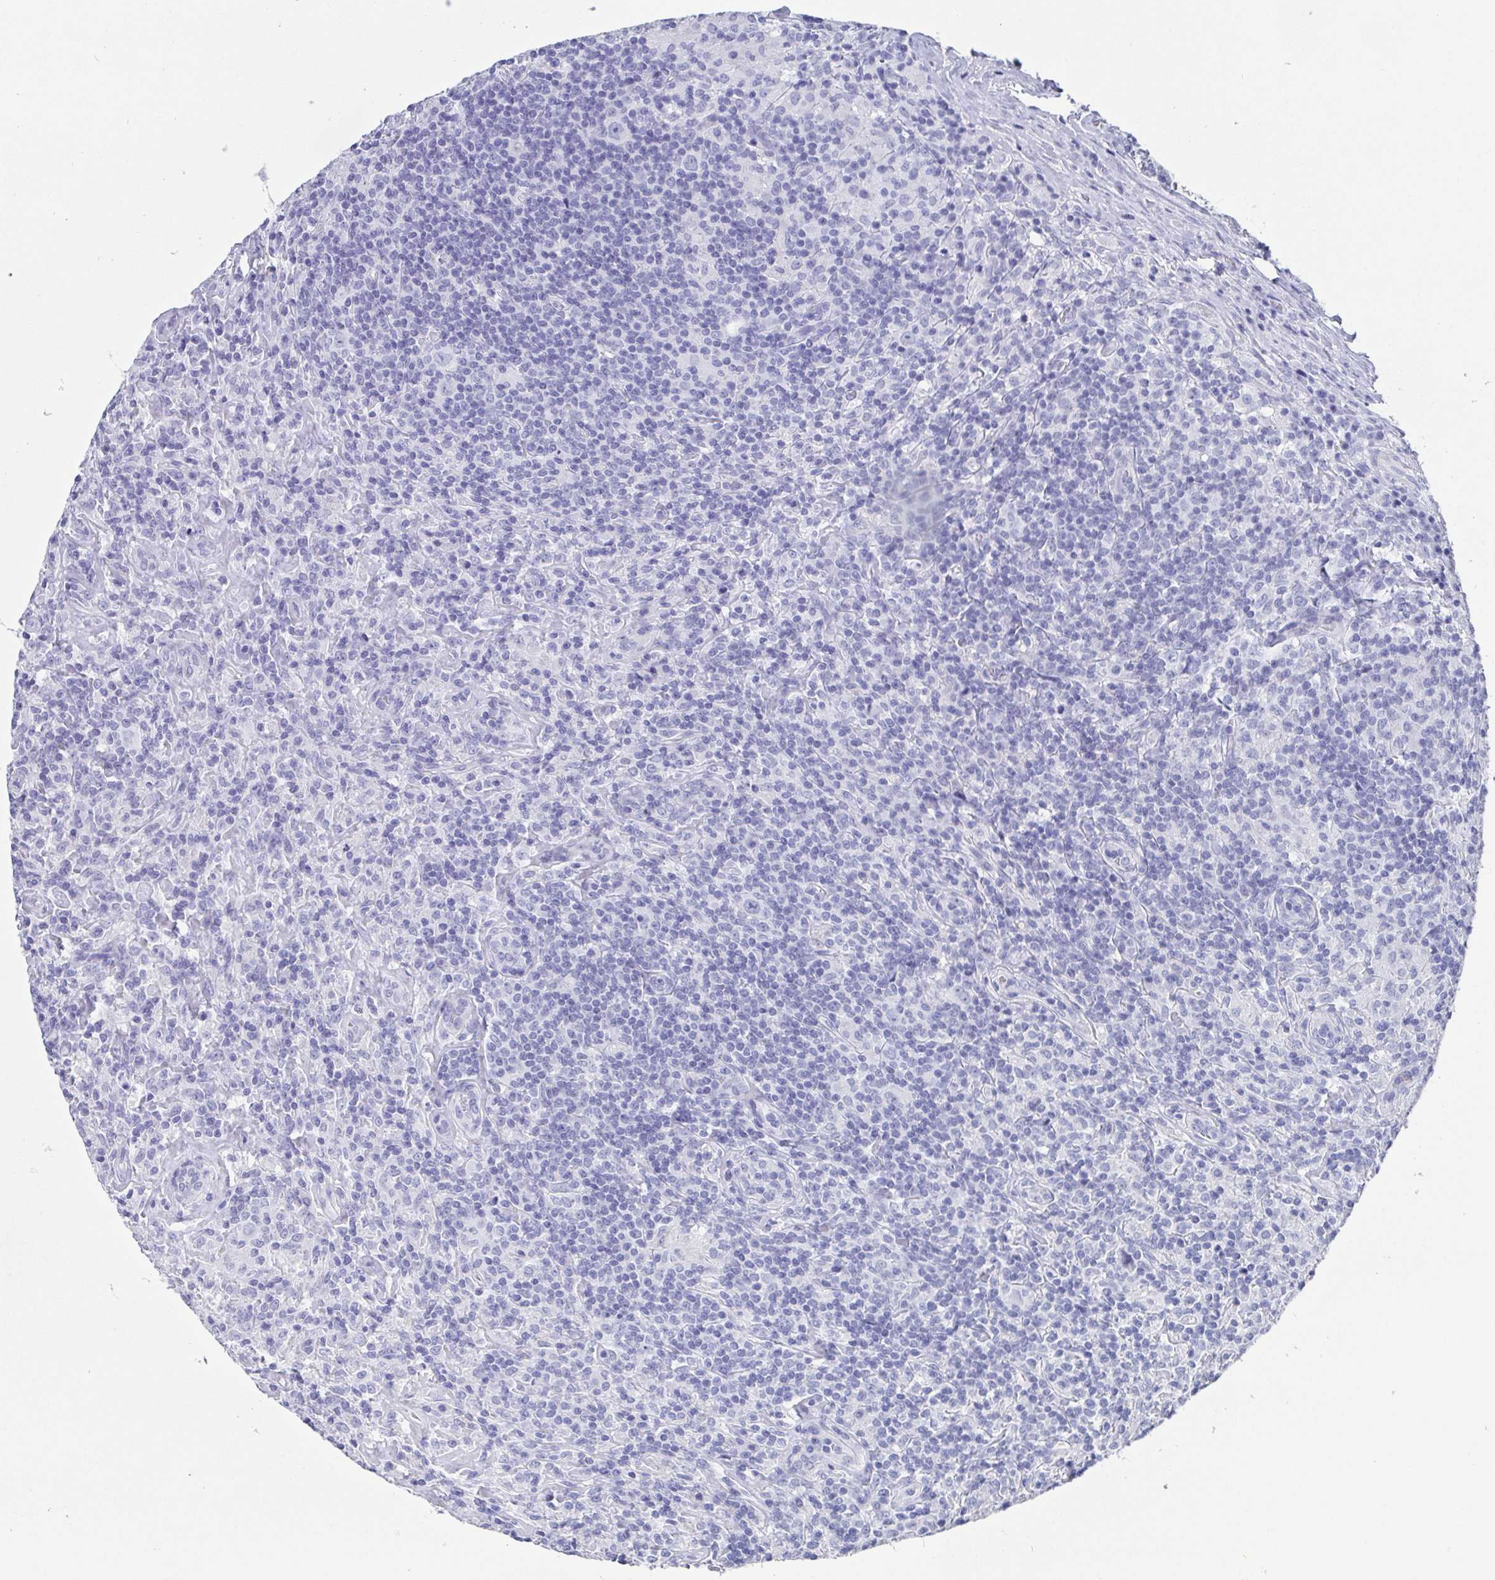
{"staining": {"intensity": "negative", "quantity": "none", "location": "none"}, "tissue": "lymphoma", "cell_type": "Tumor cells", "image_type": "cancer", "snomed": [{"axis": "morphology", "description": "Hodgkin's disease, NOS"}, {"axis": "morphology", "description": "Hodgkin's lymphoma, nodular sclerosis"}, {"axis": "topography", "description": "Lymph node"}], "caption": "IHC image of Hodgkin's disease stained for a protein (brown), which reveals no staining in tumor cells.", "gene": "SCGN", "patient": {"sex": "female", "age": 10}}